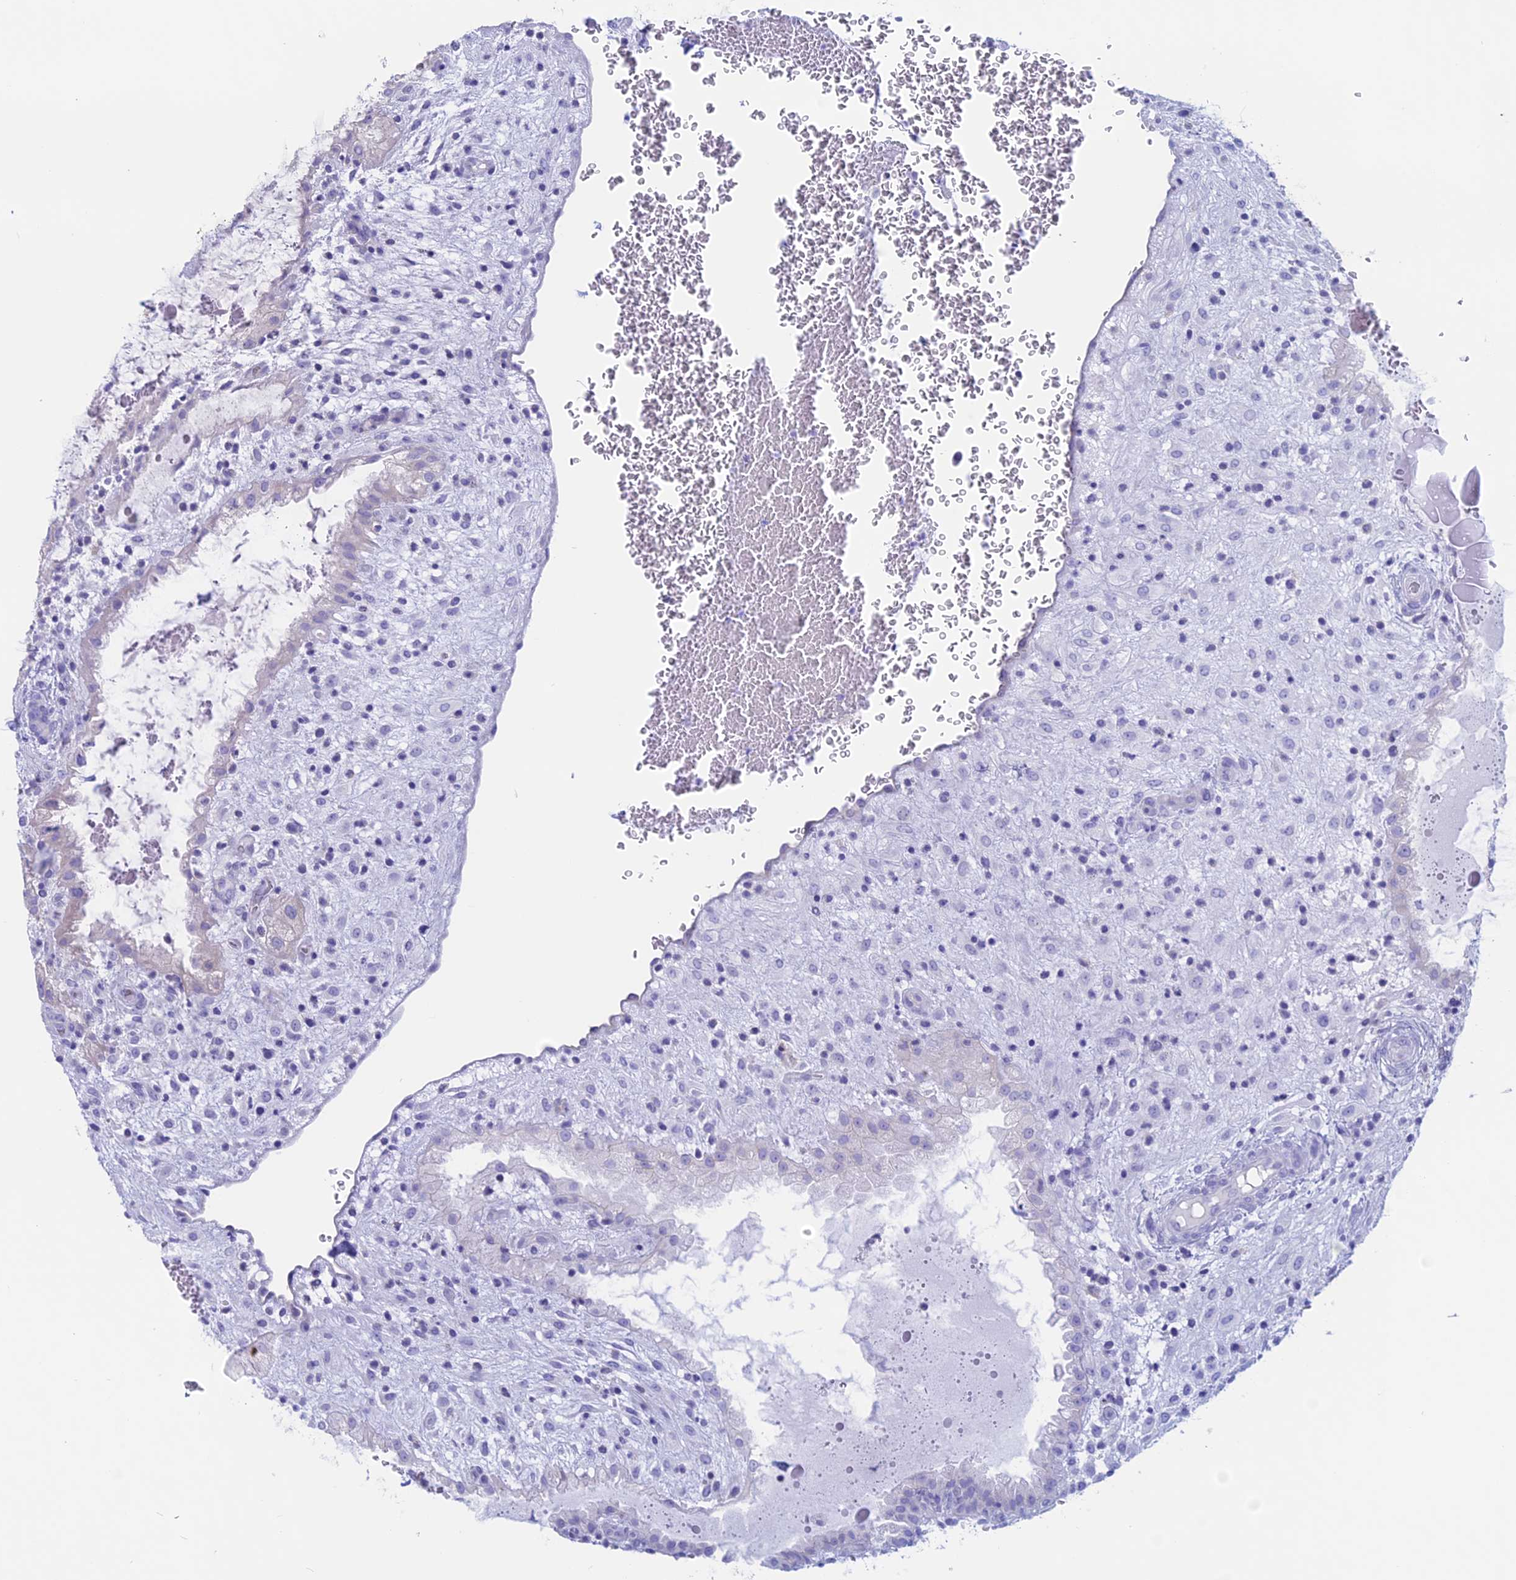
{"staining": {"intensity": "negative", "quantity": "none", "location": "none"}, "tissue": "placenta", "cell_type": "Decidual cells", "image_type": "normal", "snomed": [{"axis": "morphology", "description": "Normal tissue, NOS"}, {"axis": "topography", "description": "Placenta"}], "caption": "This is a micrograph of immunohistochemistry staining of normal placenta, which shows no staining in decidual cells. Nuclei are stained in blue.", "gene": "RP1", "patient": {"sex": "female", "age": 35}}